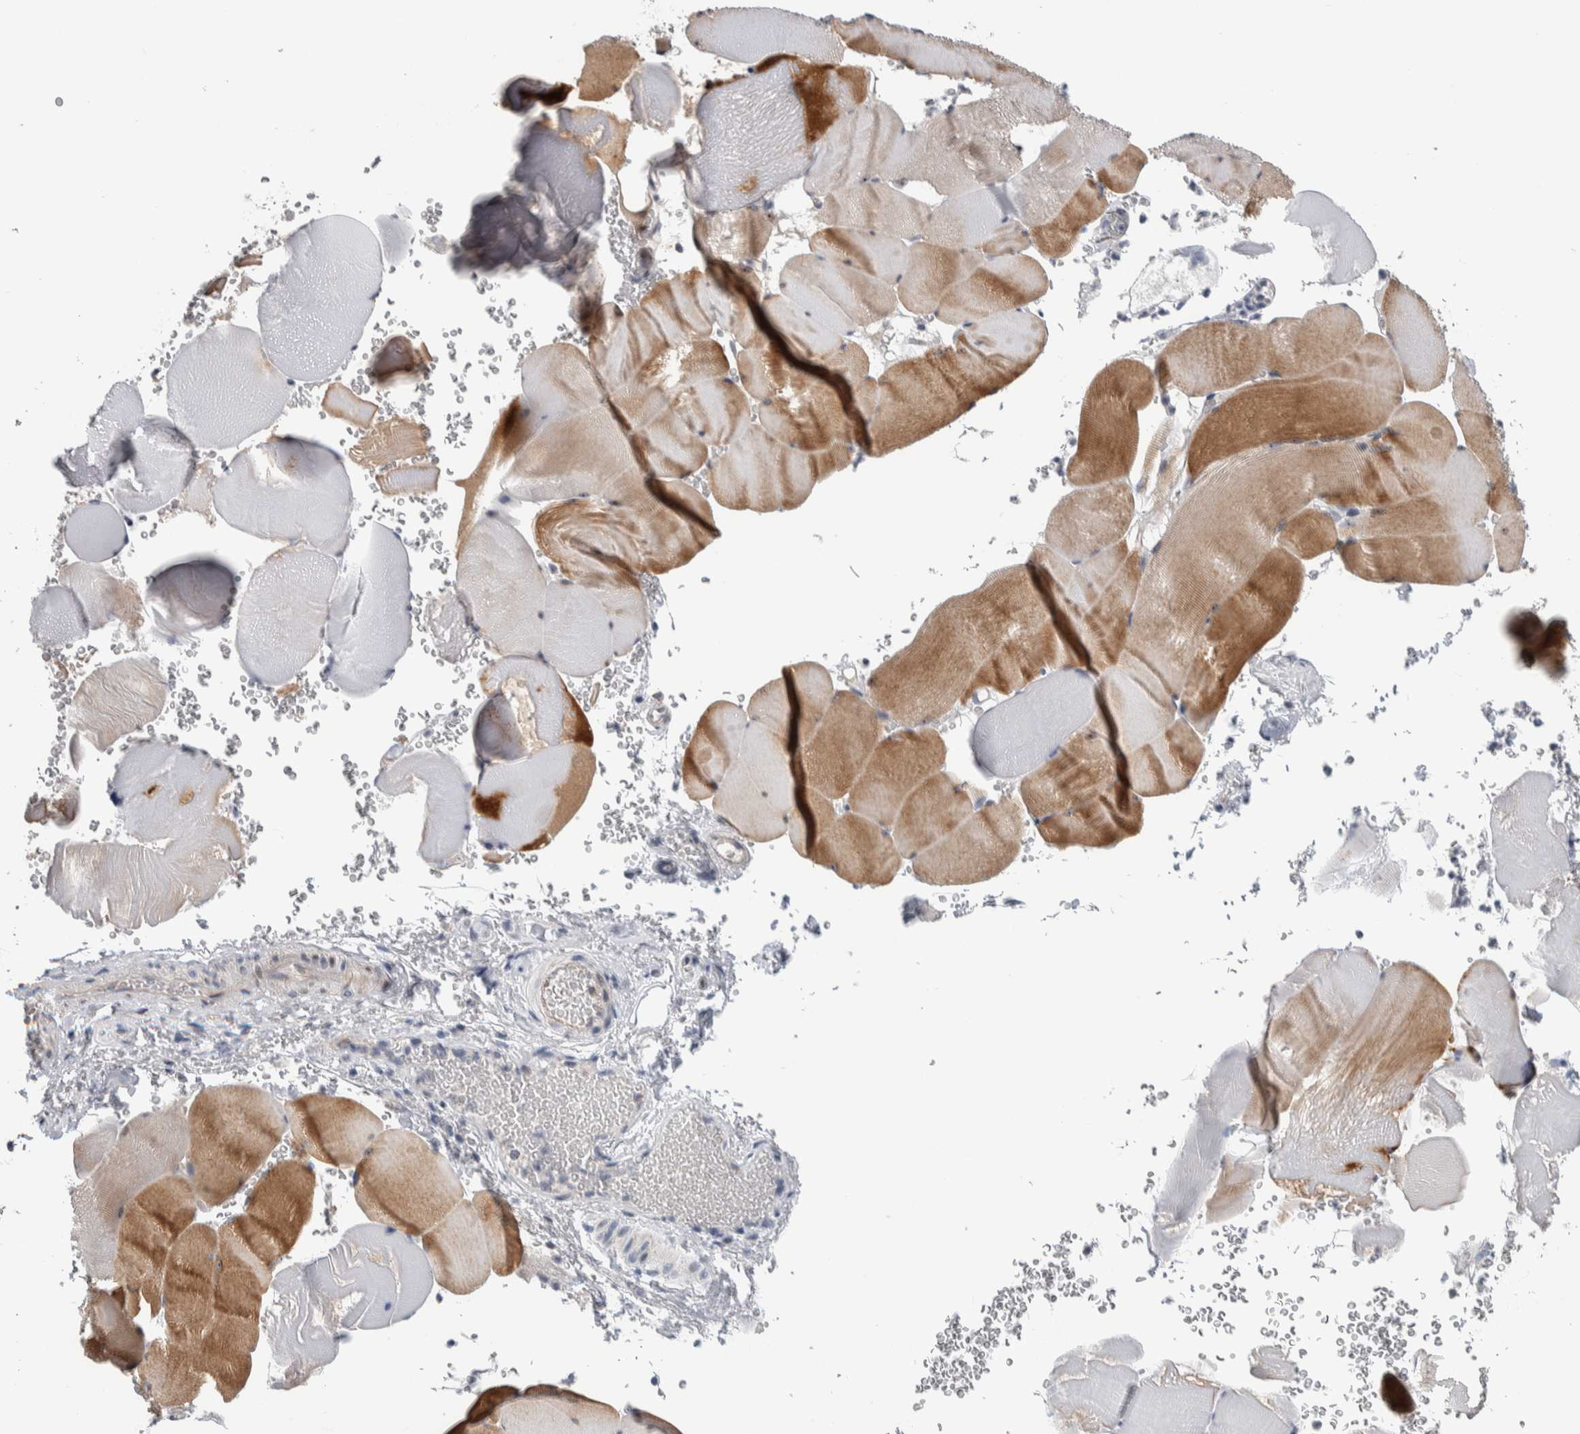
{"staining": {"intensity": "moderate", "quantity": "25%-75%", "location": "cytoplasmic/membranous"}, "tissue": "skeletal muscle", "cell_type": "Myocytes", "image_type": "normal", "snomed": [{"axis": "morphology", "description": "Normal tissue, NOS"}, {"axis": "topography", "description": "Skeletal muscle"}], "caption": "Myocytes exhibit moderate cytoplasmic/membranous expression in about 25%-75% of cells in unremarkable skeletal muscle.", "gene": "PRRG4", "patient": {"sex": "male", "age": 62}}